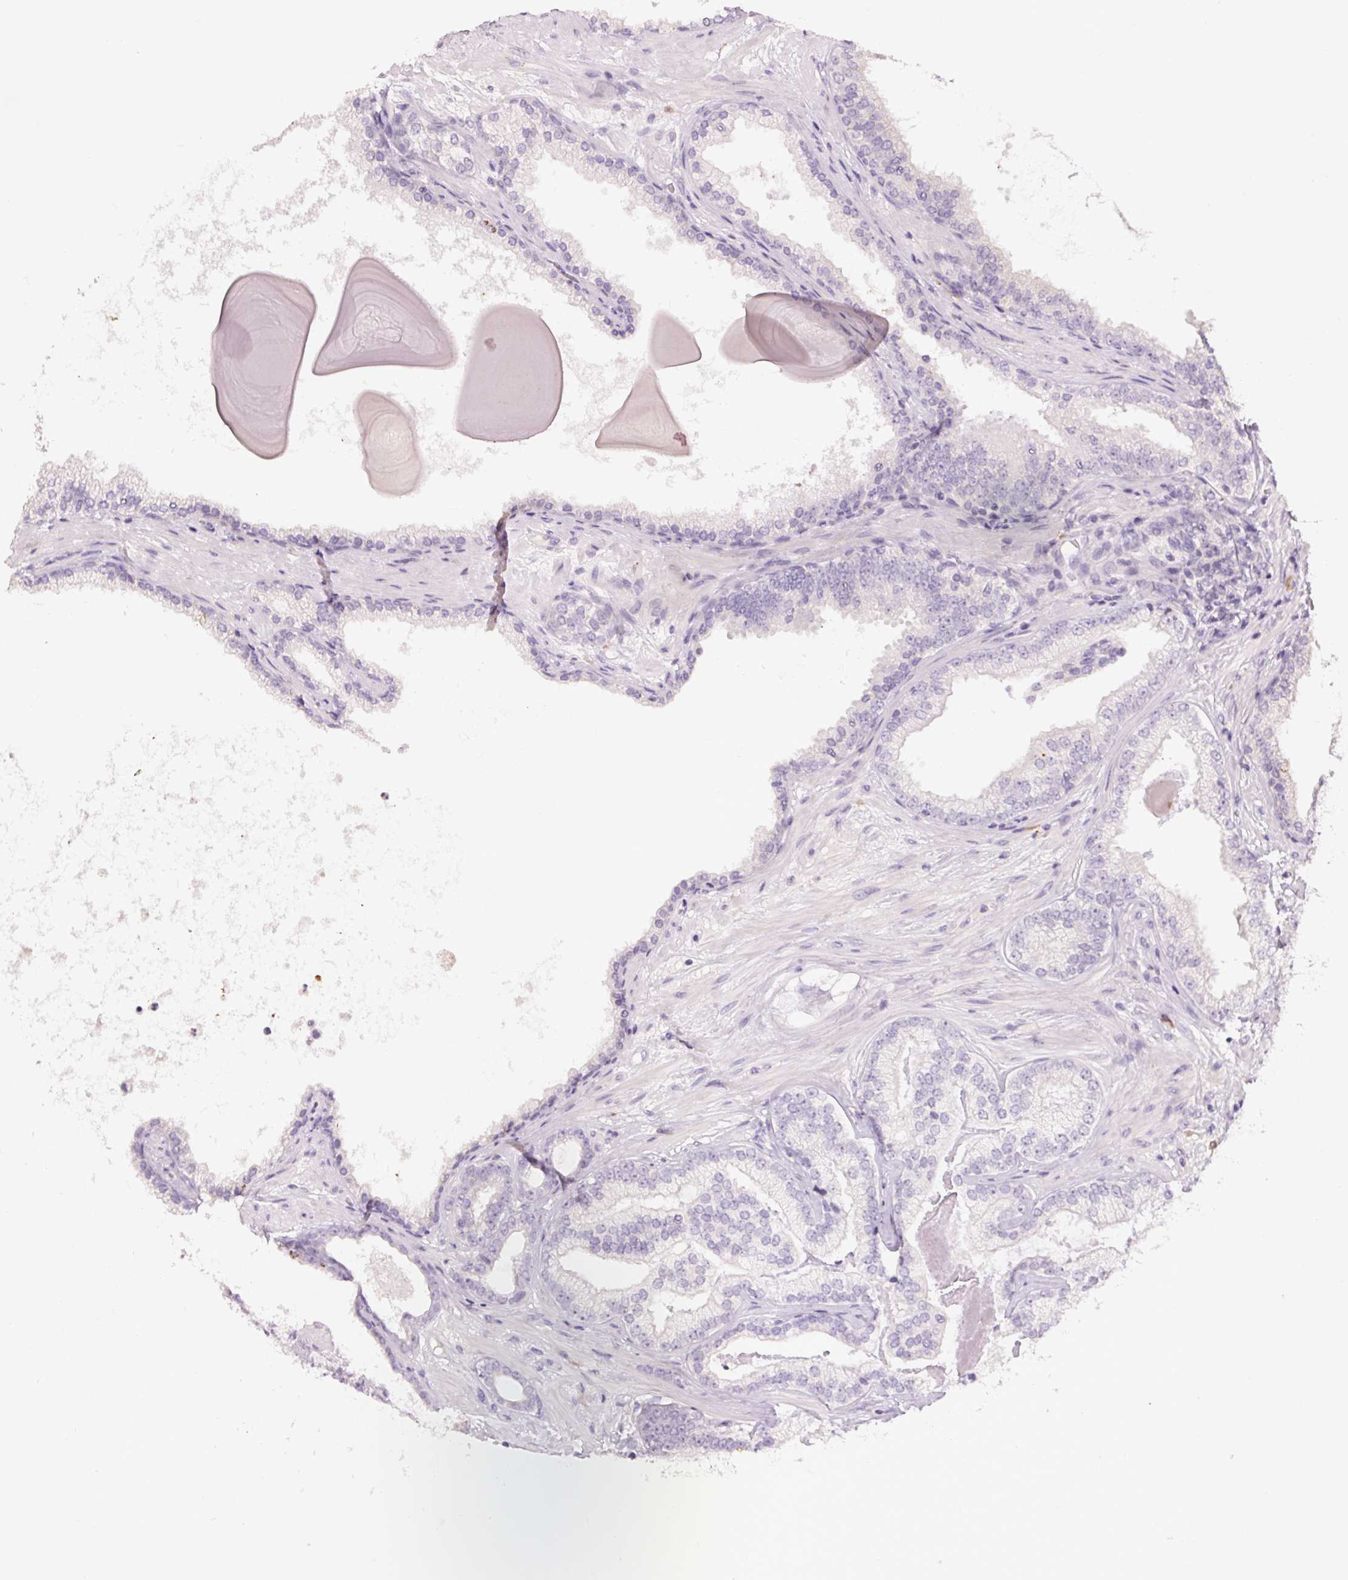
{"staining": {"intensity": "negative", "quantity": "none", "location": "none"}, "tissue": "prostate cancer", "cell_type": "Tumor cells", "image_type": "cancer", "snomed": [{"axis": "morphology", "description": "Adenocarcinoma, Low grade"}, {"axis": "topography", "description": "Prostate"}], "caption": "Image shows no significant protein positivity in tumor cells of prostate adenocarcinoma (low-grade). (DAB (3,3'-diaminobenzidine) IHC with hematoxylin counter stain).", "gene": "TMEM100", "patient": {"sex": "male", "age": 61}}